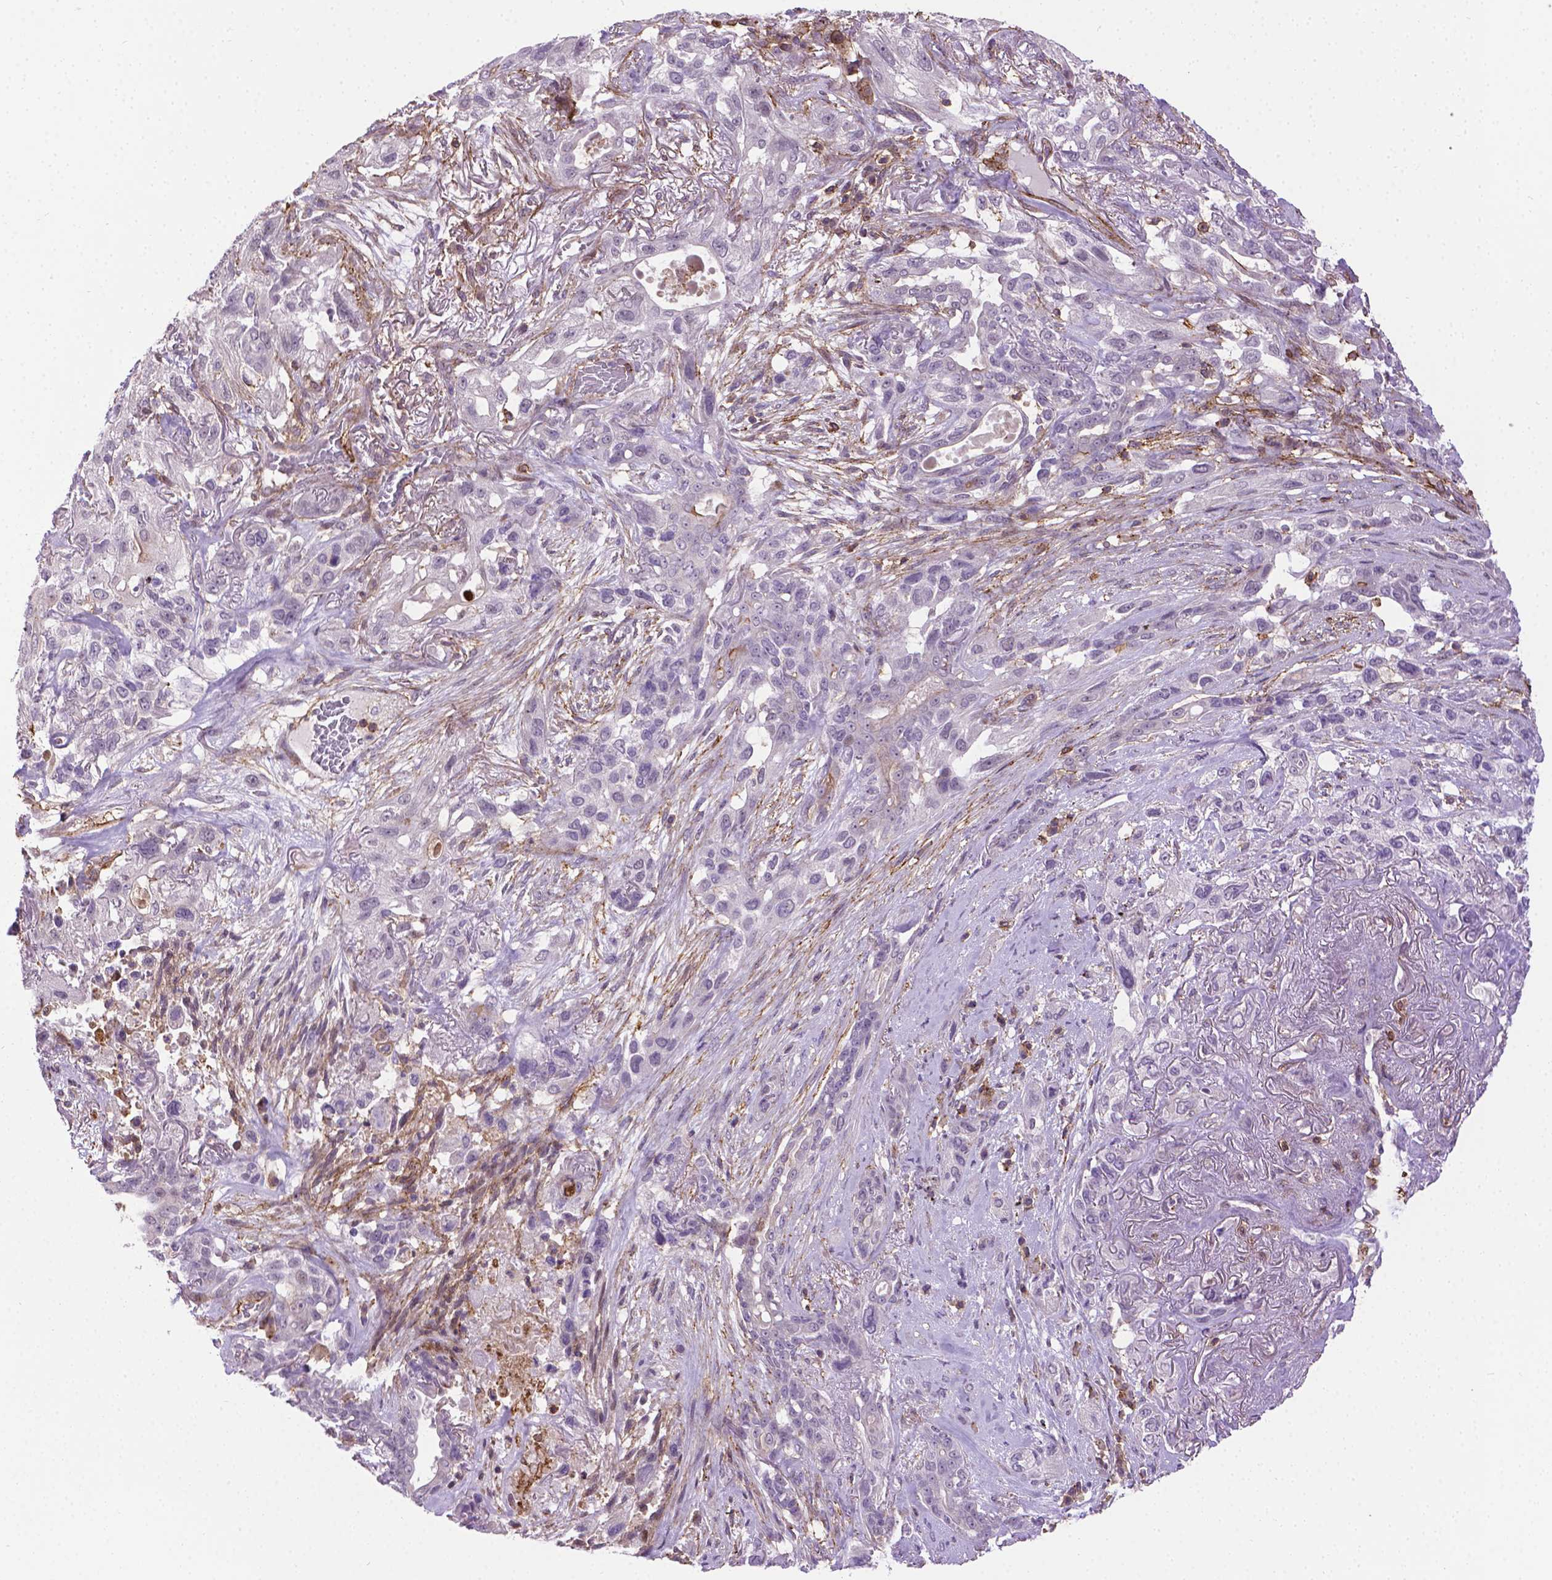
{"staining": {"intensity": "negative", "quantity": "none", "location": "none"}, "tissue": "lung cancer", "cell_type": "Tumor cells", "image_type": "cancer", "snomed": [{"axis": "morphology", "description": "Squamous cell carcinoma, NOS"}, {"axis": "topography", "description": "Lung"}], "caption": "Immunohistochemical staining of human lung squamous cell carcinoma exhibits no significant expression in tumor cells. Nuclei are stained in blue.", "gene": "ACAD10", "patient": {"sex": "female", "age": 70}}